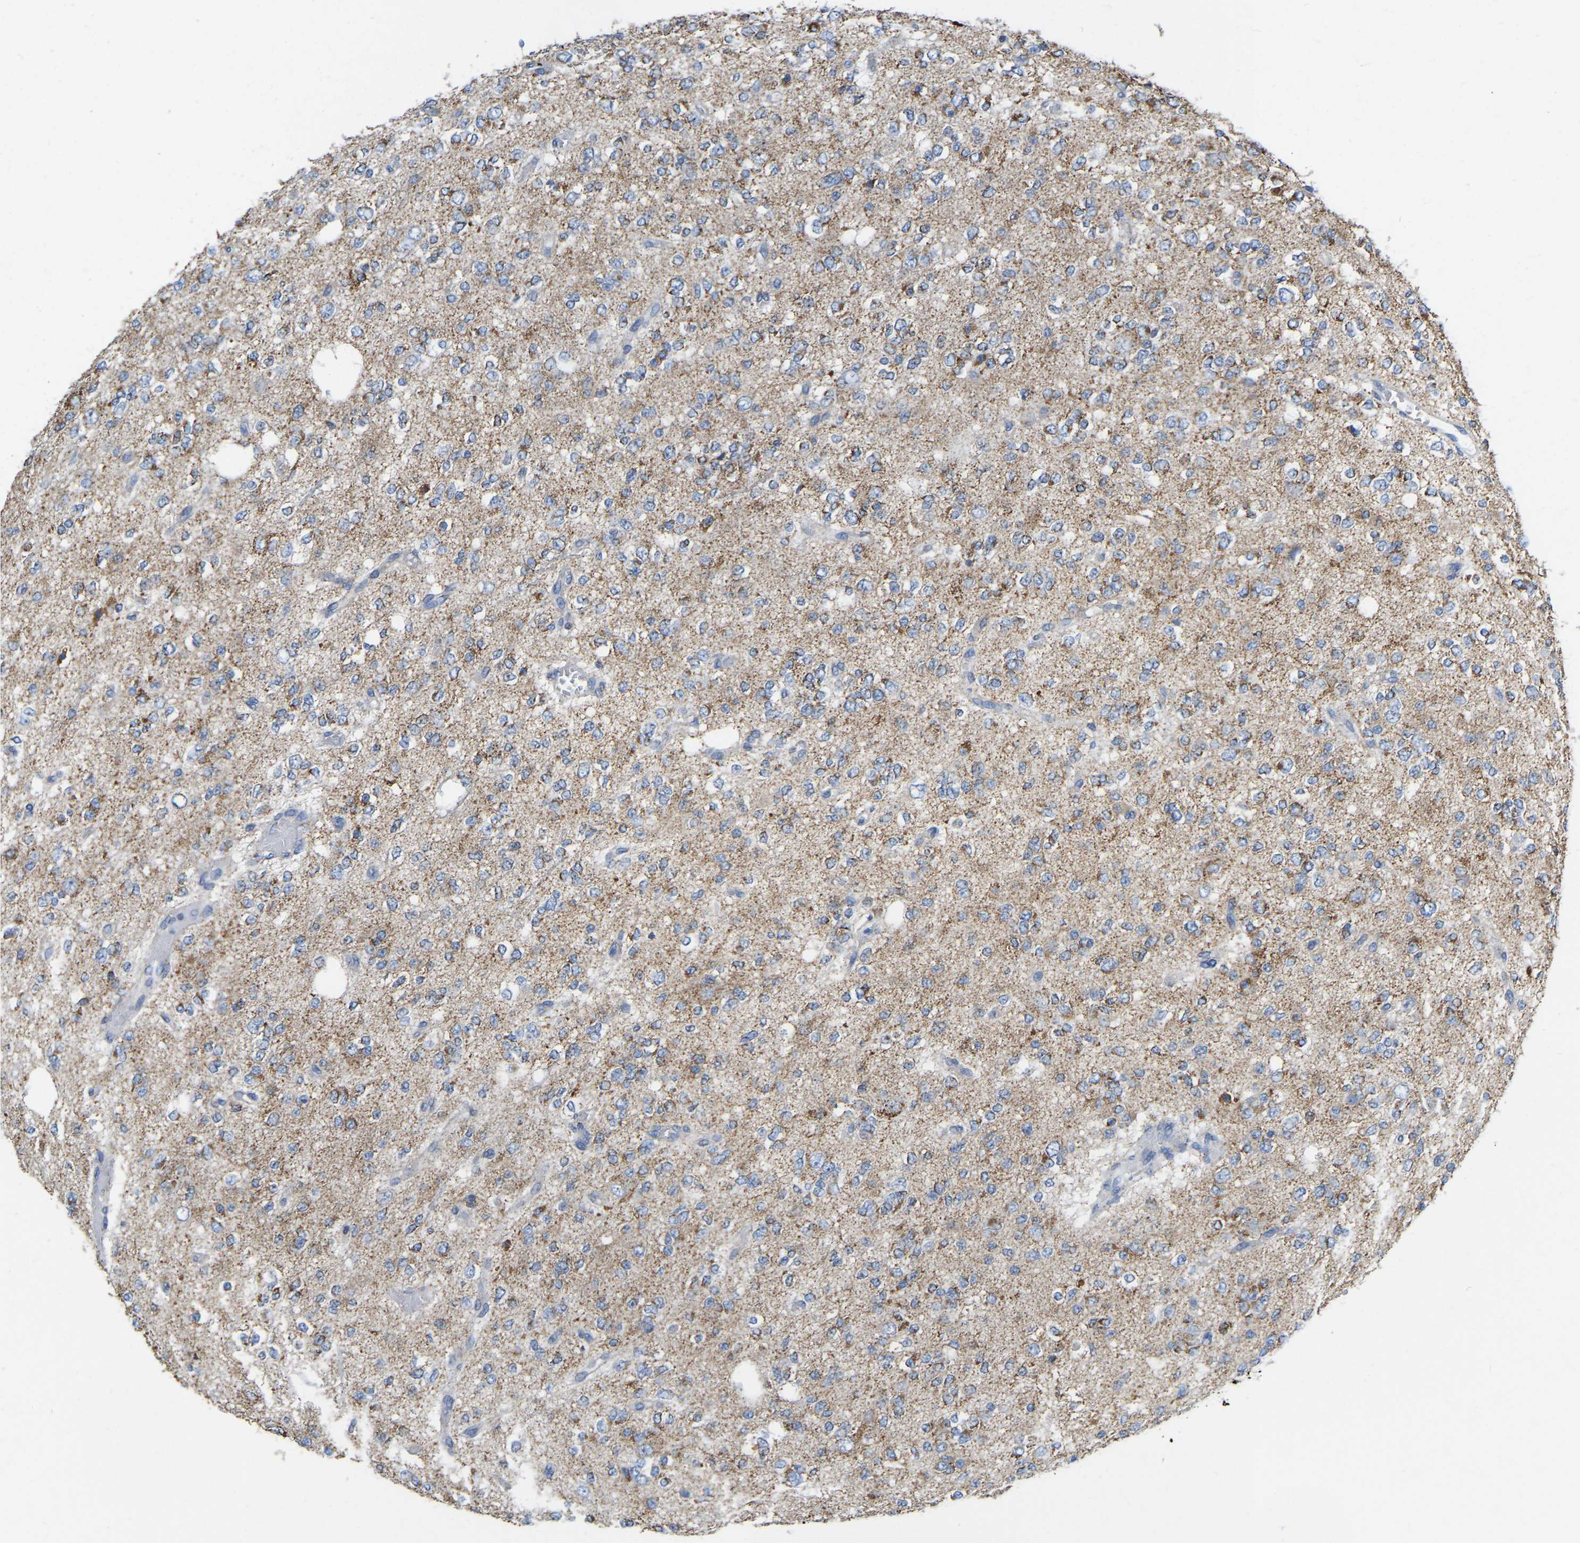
{"staining": {"intensity": "moderate", "quantity": "25%-75%", "location": "cytoplasmic/membranous"}, "tissue": "glioma", "cell_type": "Tumor cells", "image_type": "cancer", "snomed": [{"axis": "morphology", "description": "Glioma, malignant, Low grade"}, {"axis": "topography", "description": "Brain"}], "caption": "Moderate cytoplasmic/membranous staining for a protein is present in approximately 25%-75% of tumor cells of malignant glioma (low-grade) using IHC.", "gene": "CBLB", "patient": {"sex": "male", "age": 38}}